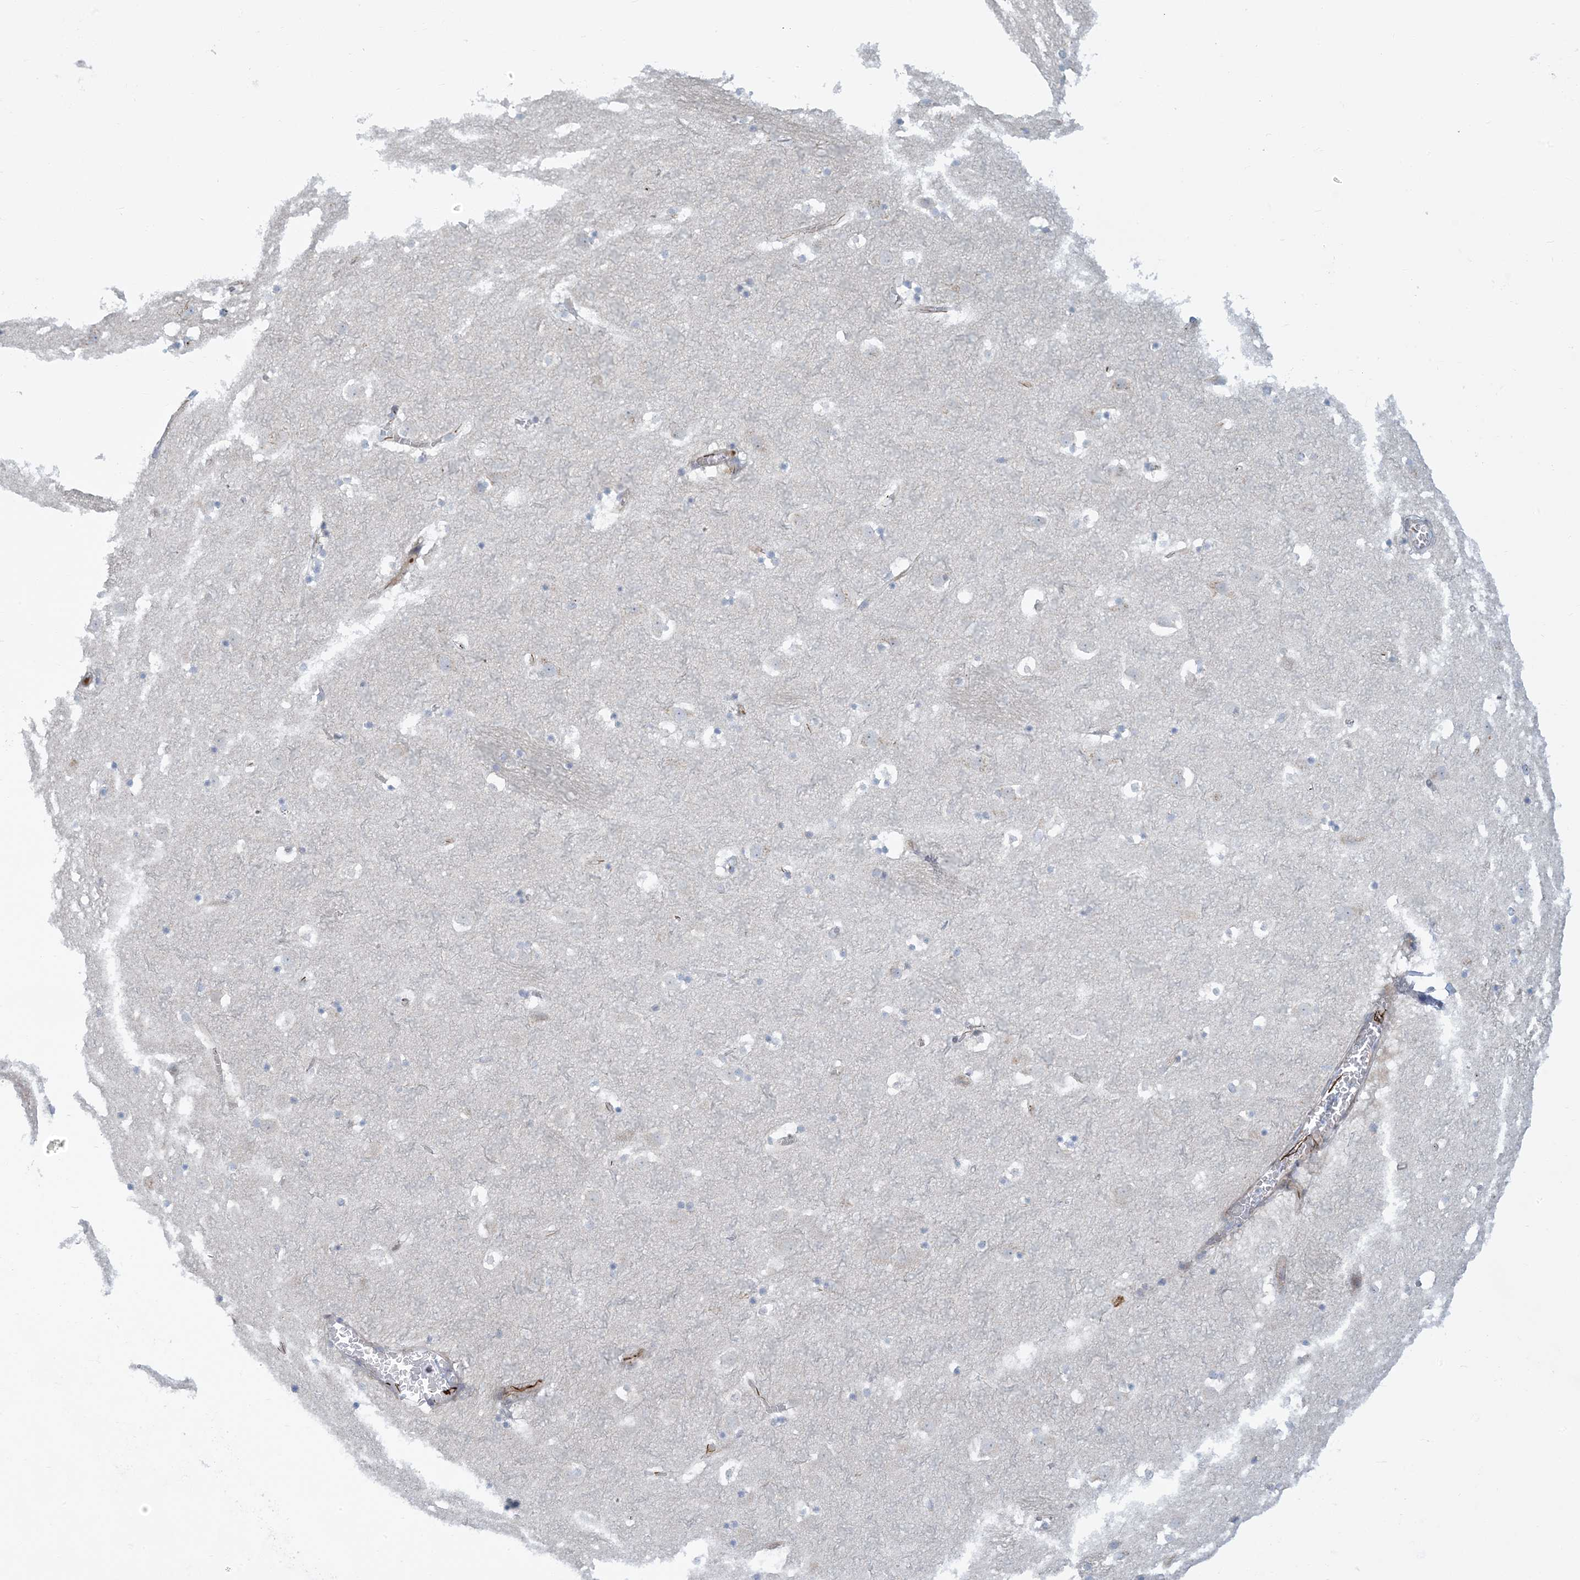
{"staining": {"intensity": "negative", "quantity": "none", "location": "none"}, "tissue": "caudate", "cell_type": "Glial cells", "image_type": "normal", "snomed": [{"axis": "morphology", "description": "Normal tissue, NOS"}, {"axis": "topography", "description": "Lateral ventricle wall"}], "caption": "This micrograph is of benign caudate stained with immunohistochemistry (IHC) to label a protein in brown with the nuclei are counter-stained blue. There is no positivity in glial cells. Nuclei are stained in blue.", "gene": "AFTPH", "patient": {"sex": "male", "age": 45}}